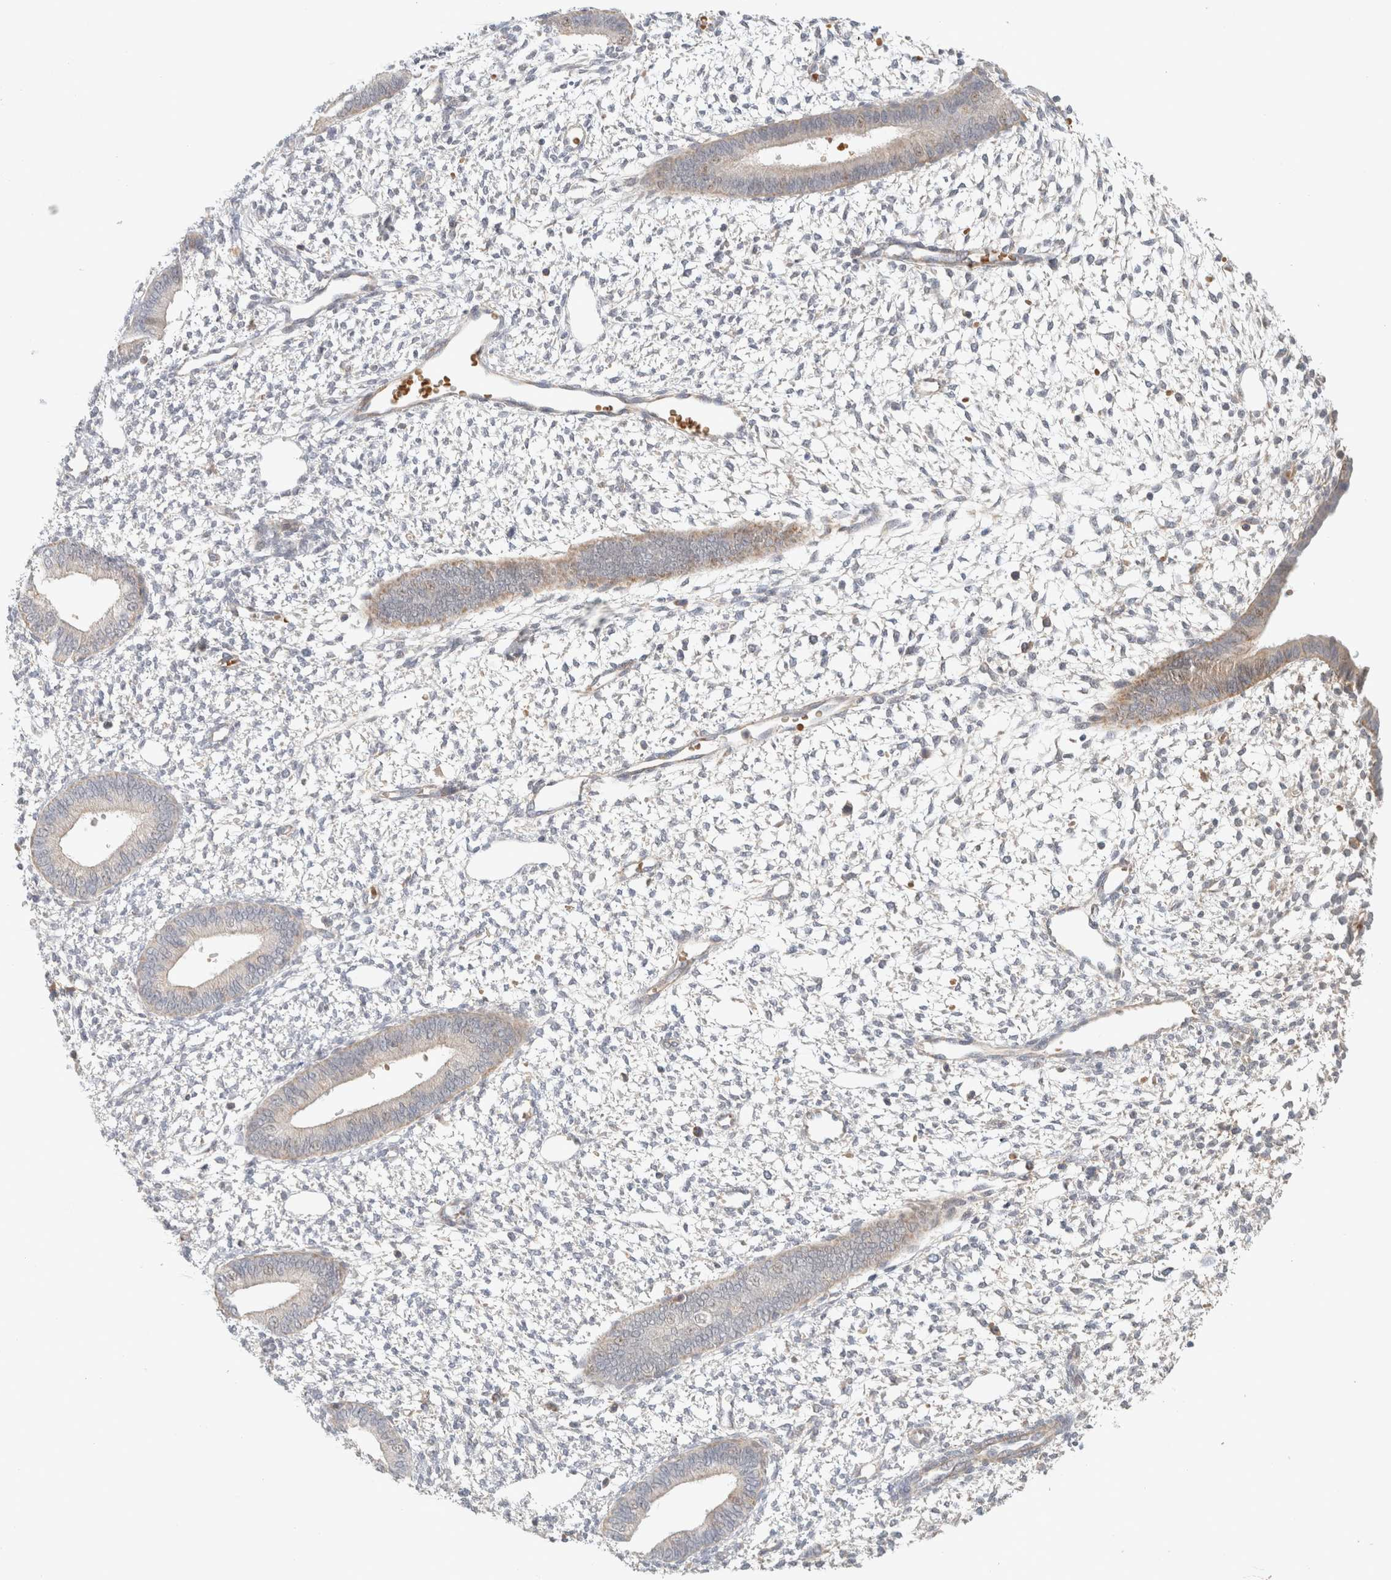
{"staining": {"intensity": "negative", "quantity": "none", "location": "none"}, "tissue": "endometrium", "cell_type": "Cells in endometrial stroma", "image_type": "normal", "snomed": [{"axis": "morphology", "description": "Normal tissue, NOS"}, {"axis": "topography", "description": "Endometrium"}], "caption": "Cells in endometrial stroma show no significant protein staining in benign endometrium. The staining was performed using DAB to visualize the protein expression in brown, while the nuclei were stained in blue with hematoxylin (Magnification: 20x).", "gene": "MRM3", "patient": {"sex": "female", "age": 46}}